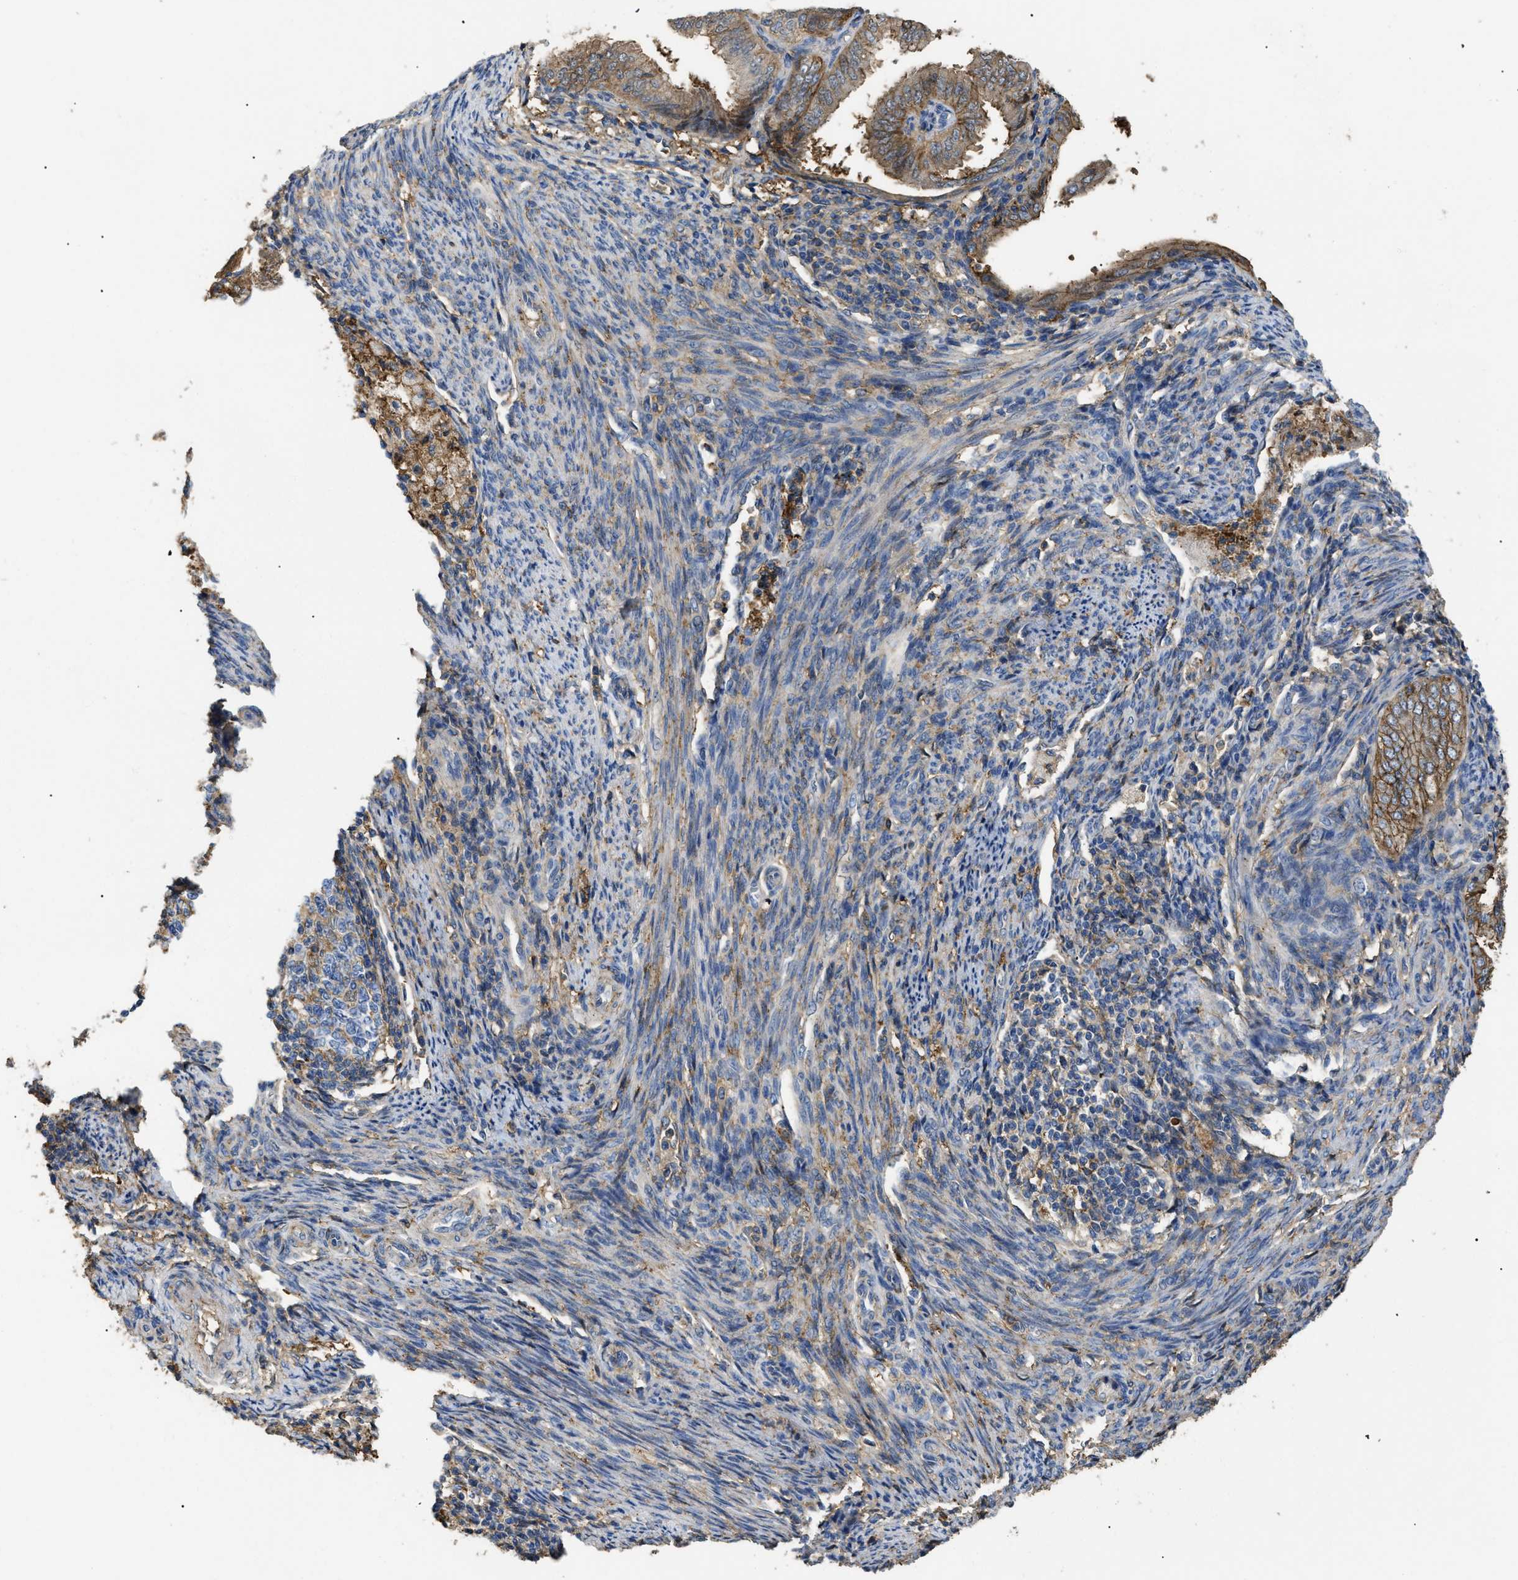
{"staining": {"intensity": "moderate", "quantity": ">75%", "location": "cytoplasmic/membranous"}, "tissue": "endometrial cancer", "cell_type": "Tumor cells", "image_type": "cancer", "snomed": [{"axis": "morphology", "description": "Adenocarcinoma, NOS"}, {"axis": "topography", "description": "Endometrium"}], "caption": "A brown stain highlights moderate cytoplasmic/membranous expression of a protein in endometrial cancer (adenocarcinoma) tumor cells. The protein of interest is shown in brown color, while the nuclei are stained blue.", "gene": "ANXA4", "patient": {"sex": "female", "age": 58}}